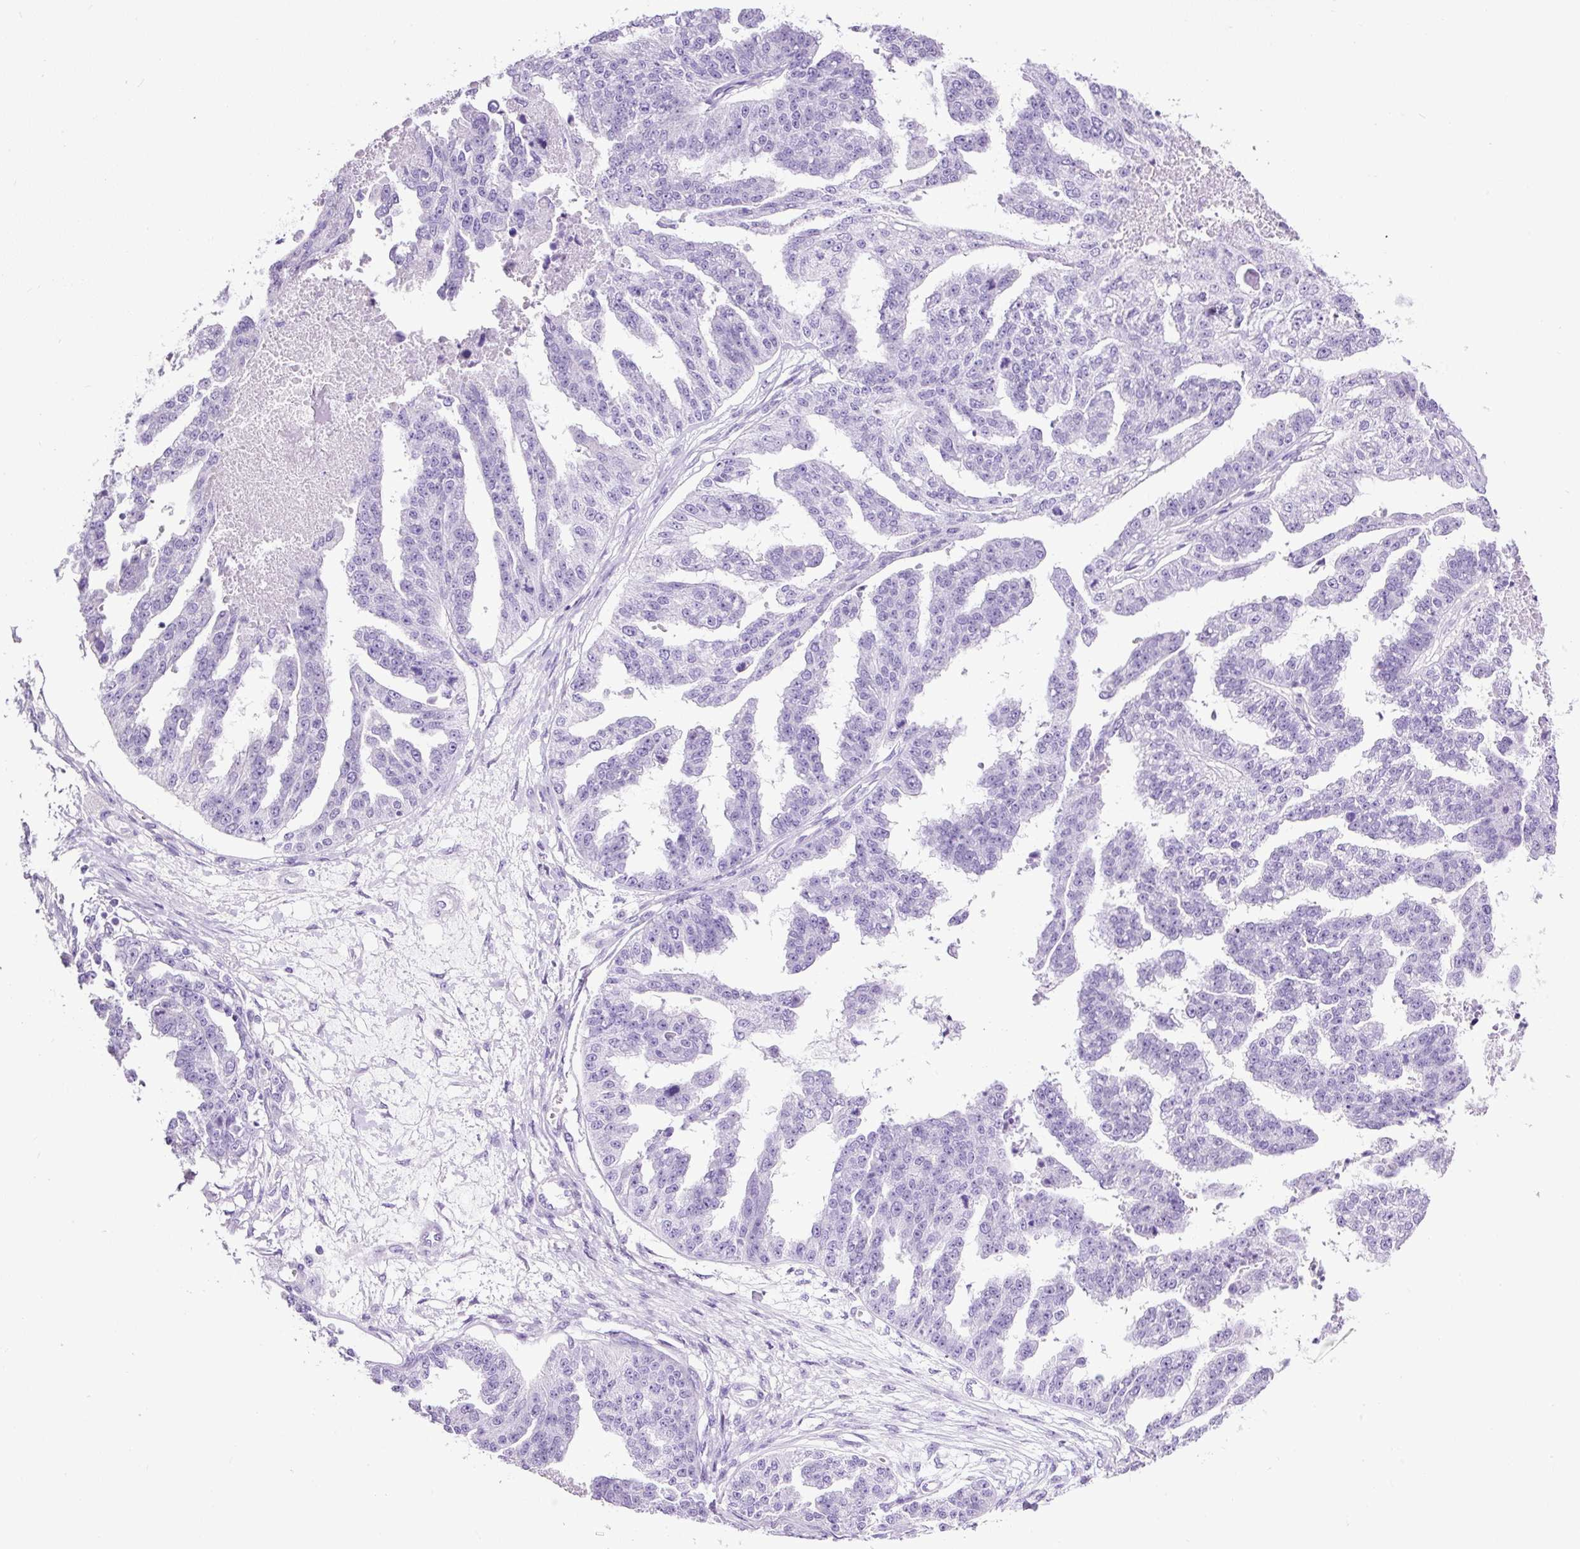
{"staining": {"intensity": "negative", "quantity": "none", "location": "none"}, "tissue": "ovarian cancer", "cell_type": "Tumor cells", "image_type": "cancer", "snomed": [{"axis": "morphology", "description": "Cystadenocarcinoma, serous, NOS"}, {"axis": "topography", "description": "Ovary"}], "caption": "An image of human ovarian cancer is negative for staining in tumor cells.", "gene": "PDIA2", "patient": {"sex": "female", "age": 58}}